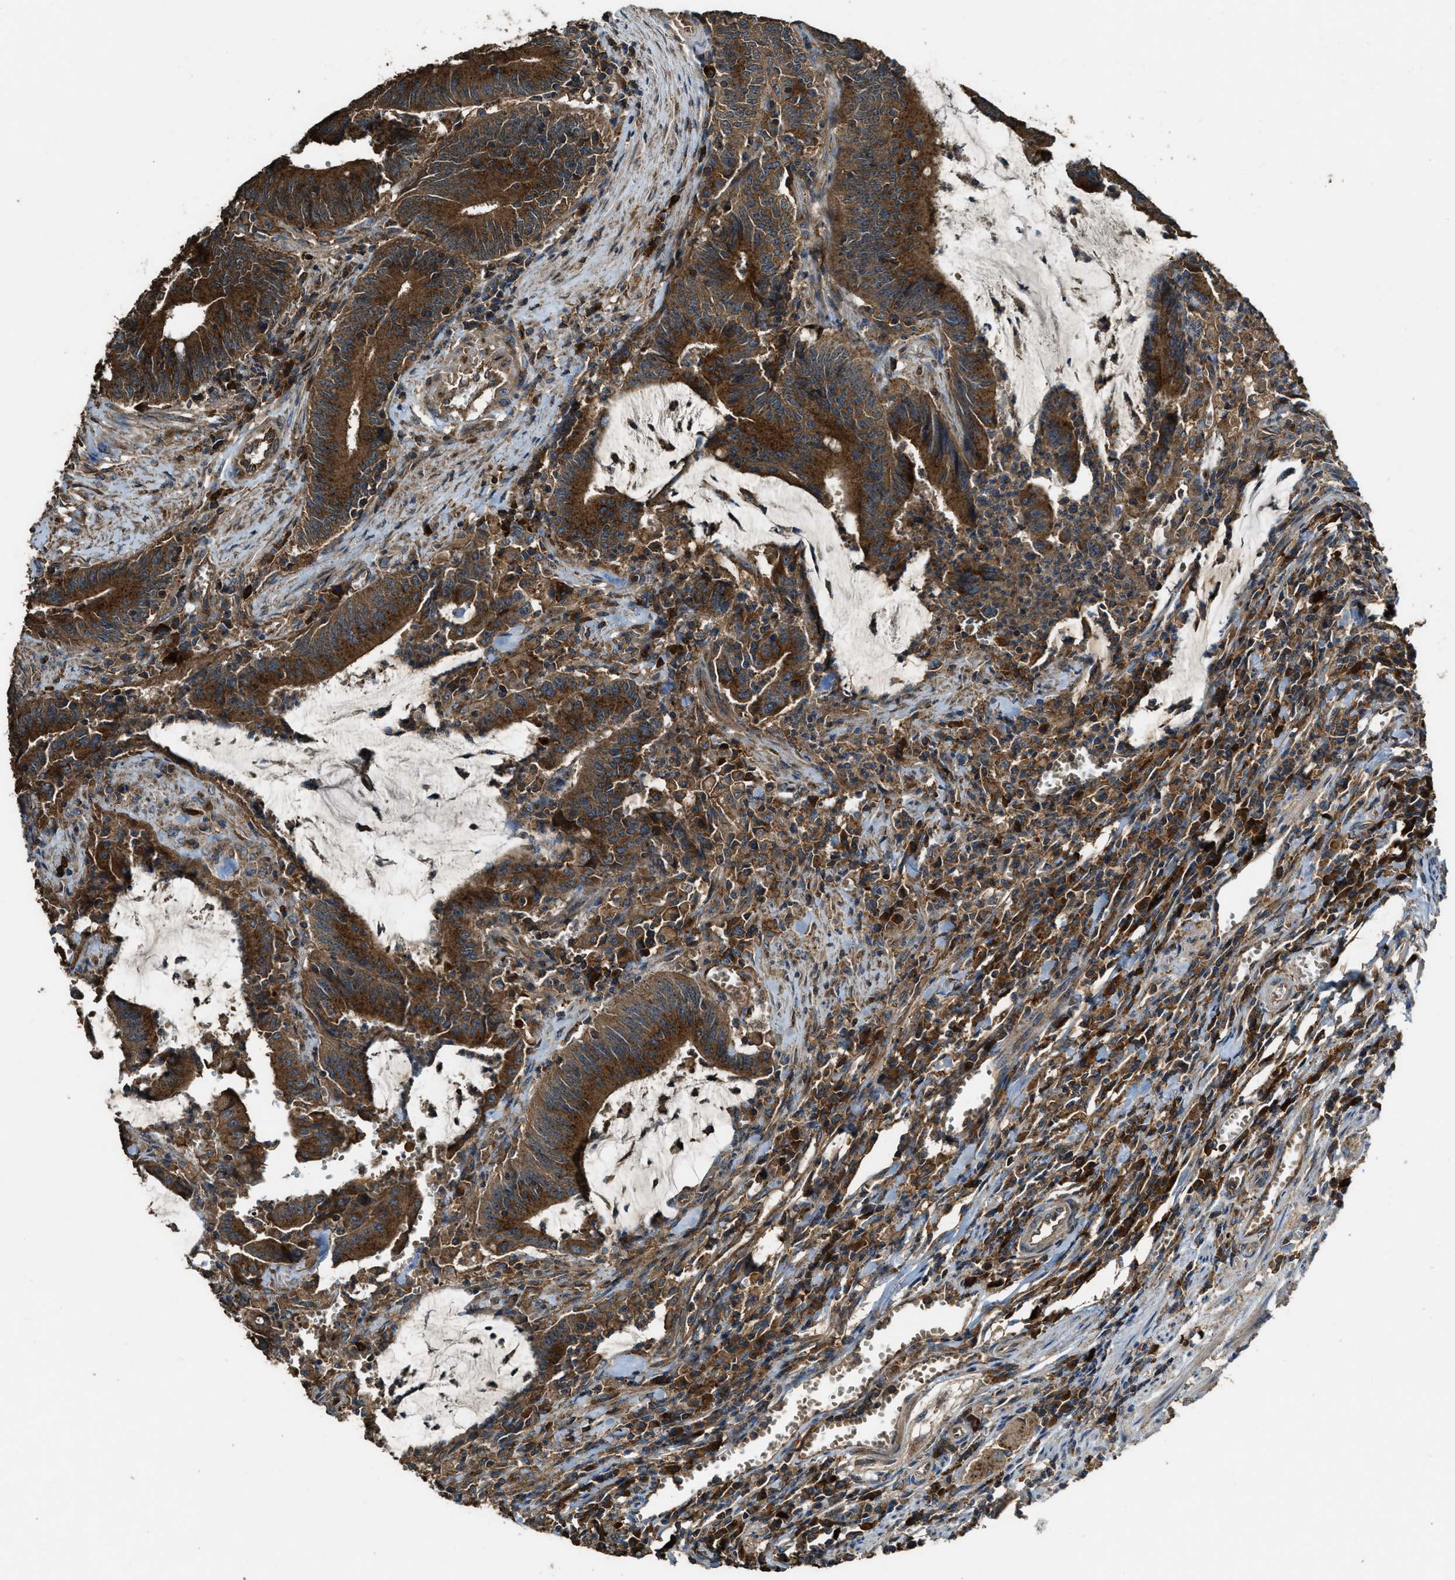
{"staining": {"intensity": "strong", "quantity": ">75%", "location": "cytoplasmic/membranous"}, "tissue": "colorectal cancer", "cell_type": "Tumor cells", "image_type": "cancer", "snomed": [{"axis": "morphology", "description": "Normal tissue, NOS"}, {"axis": "morphology", "description": "Adenocarcinoma, NOS"}, {"axis": "topography", "description": "Rectum"}], "caption": "Immunohistochemical staining of human colorectal adenocarcinoma exhibits strong cytoplasmic/membranous protein positivity in about >75% of tumor cells. (IHC, brightfield microscopy, high magnification).", "gene": "MAP3K8", "patient": {"sex": "female", "age": 66}}